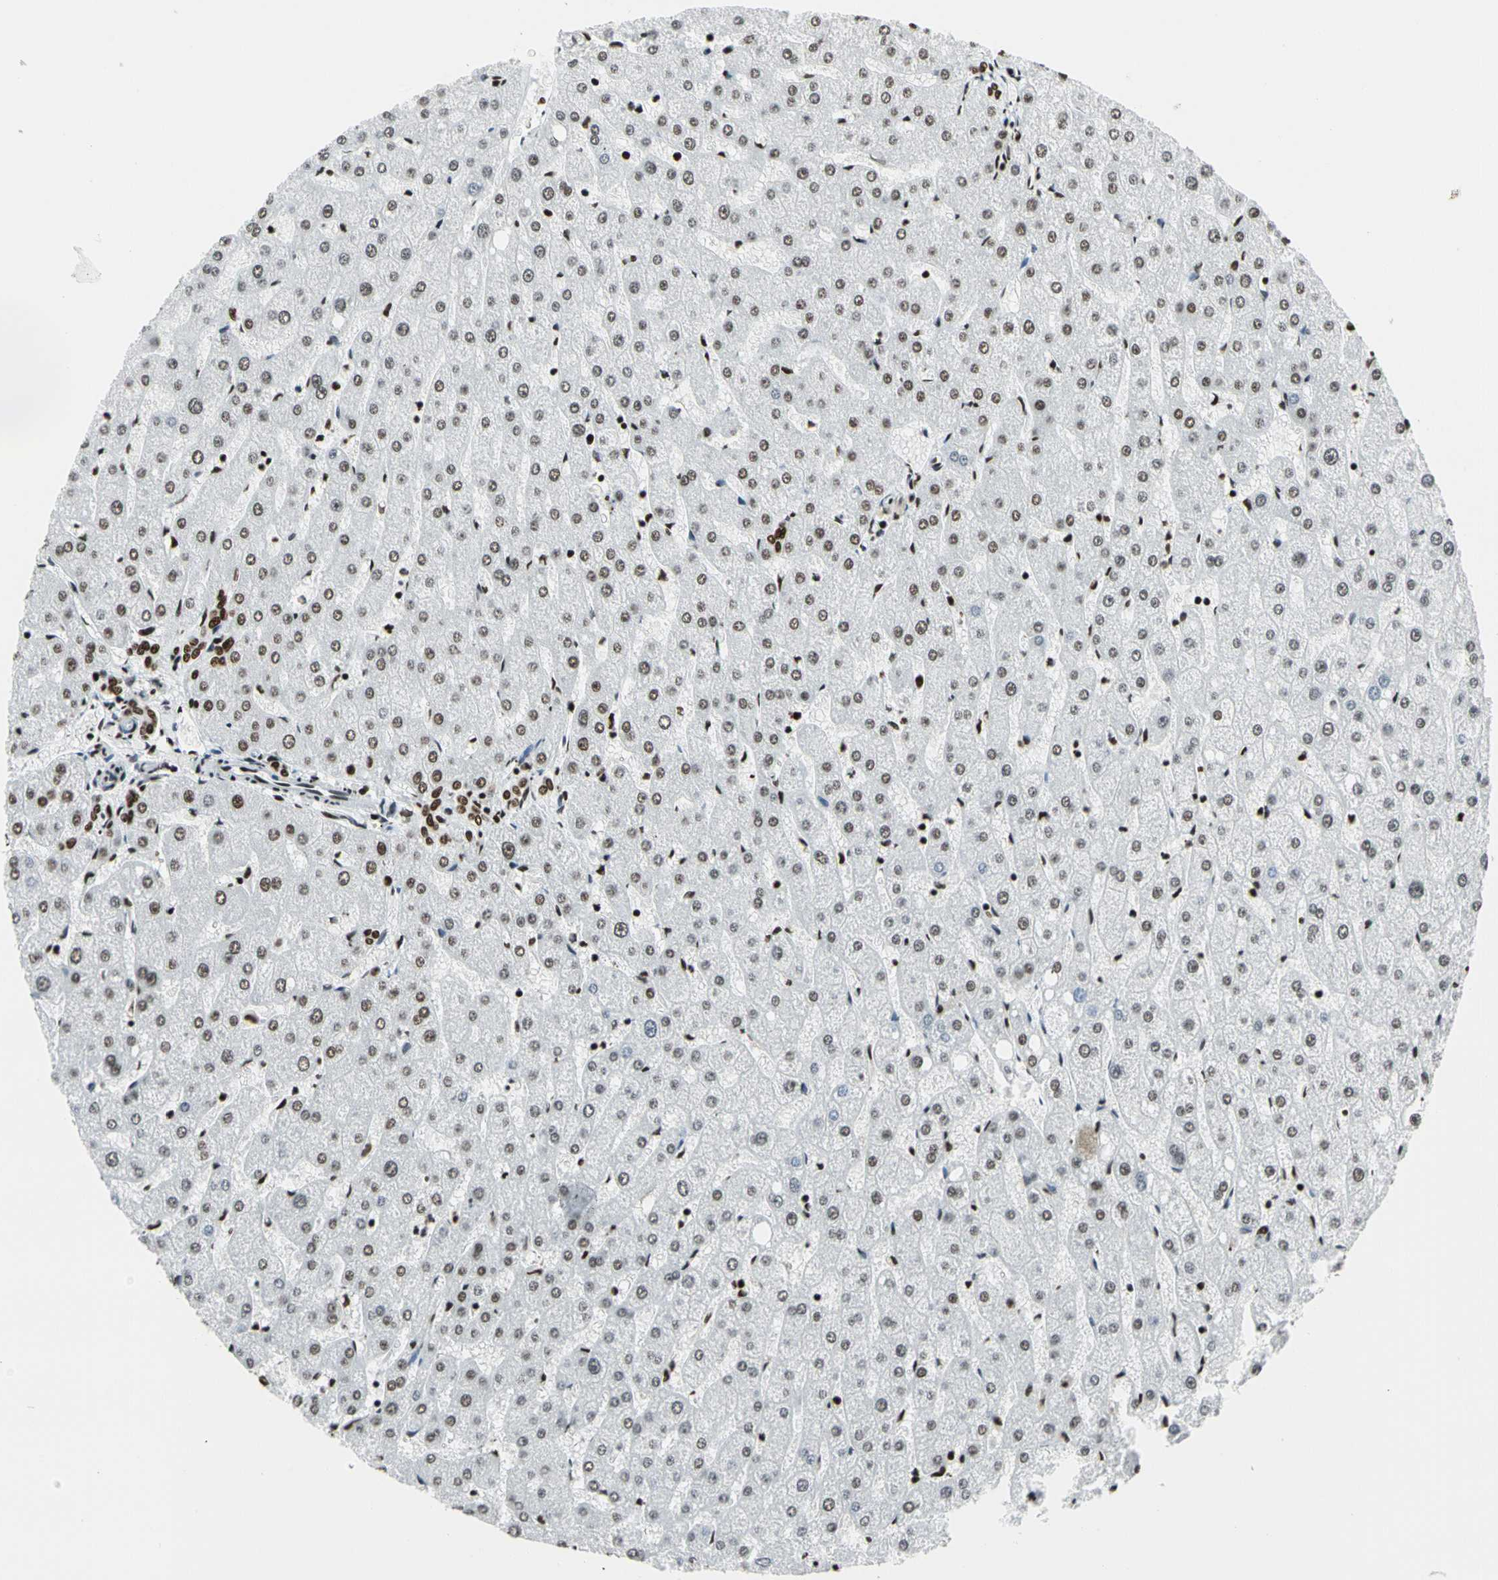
{"staining": {"intensity": "strong", "quantity": ">75%", "location": "nuclear"}, "tissue": "liver", "cell_type": "Cholangiocytes", "image_type": "normal", "snomed": [{"axis": "morphology", "description": "Normal tissue, NOS"}, {"axis": "topography", "description": "Liver"}], "caption": "Approximately >75% of cholangiocytes in unremarkable human liver display strong nuclear protein expression as visualized by brown immunohistochemical staining.", "gene": "CCAR1", "patient": {"sex": "male", "age": 67}}